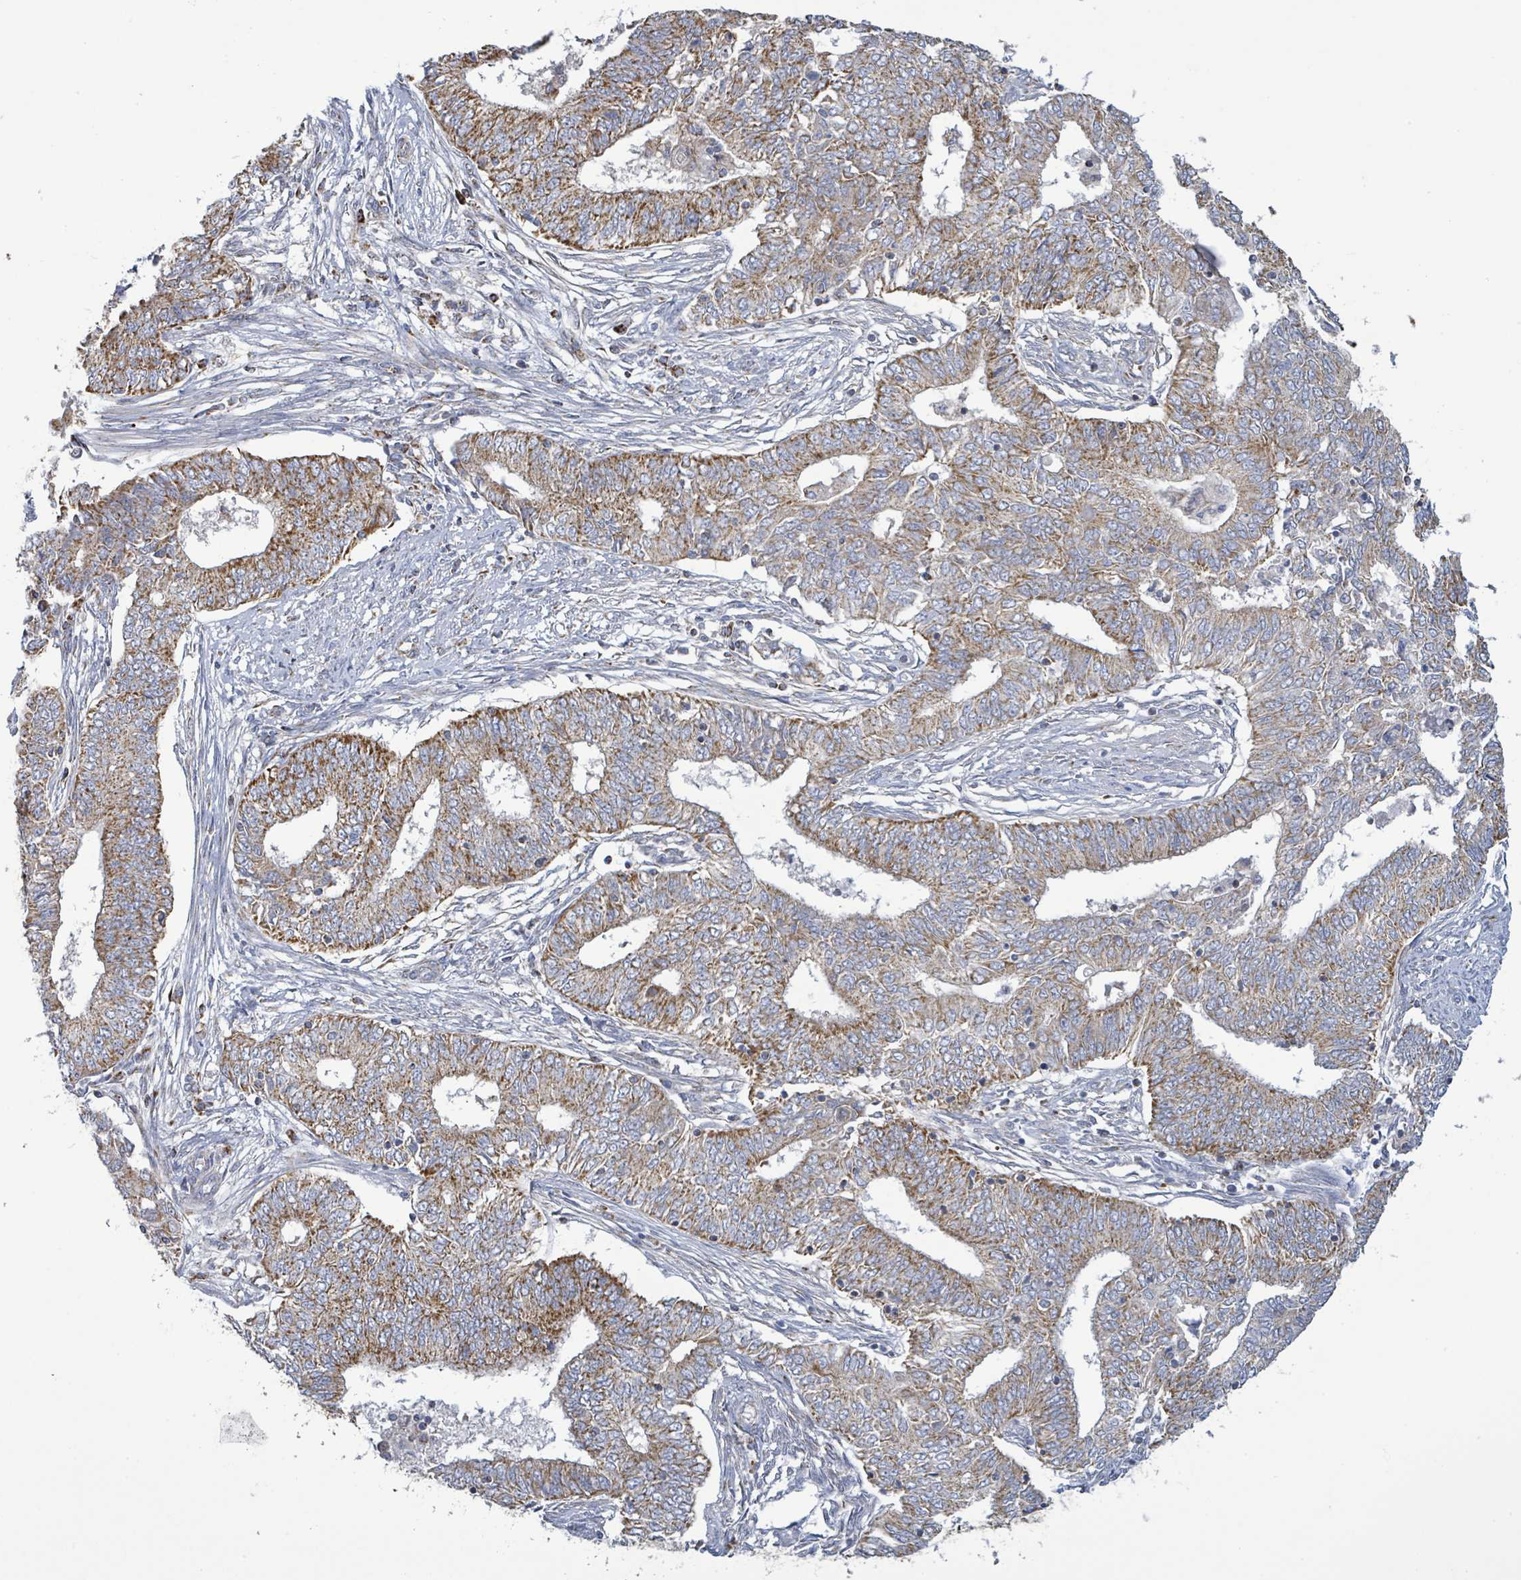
{"staining": {"intensity": "strong", "quantity": ">75%", "location": "cytoplasmic/membranous"}, "tissue": "endometrial cancer", "cell_type": "Tumor cells", "image_type": "cancer", "snomed": [{"axis": "morphology", "description": "Adenocarcinoma, NOS"}, {"axis": "topography", "description": "Endometrium"}], "caption": "IHC (DAB (3,3'-diaminobenzidine)) staining of human adenocarcinoma (endometrial) demonstrates strong cytoplasmic/membranous protein staining in approximately >75% of tumor cells.", "gene": "SUCLG2", "patient": {"sex": "female", "age": 62}}